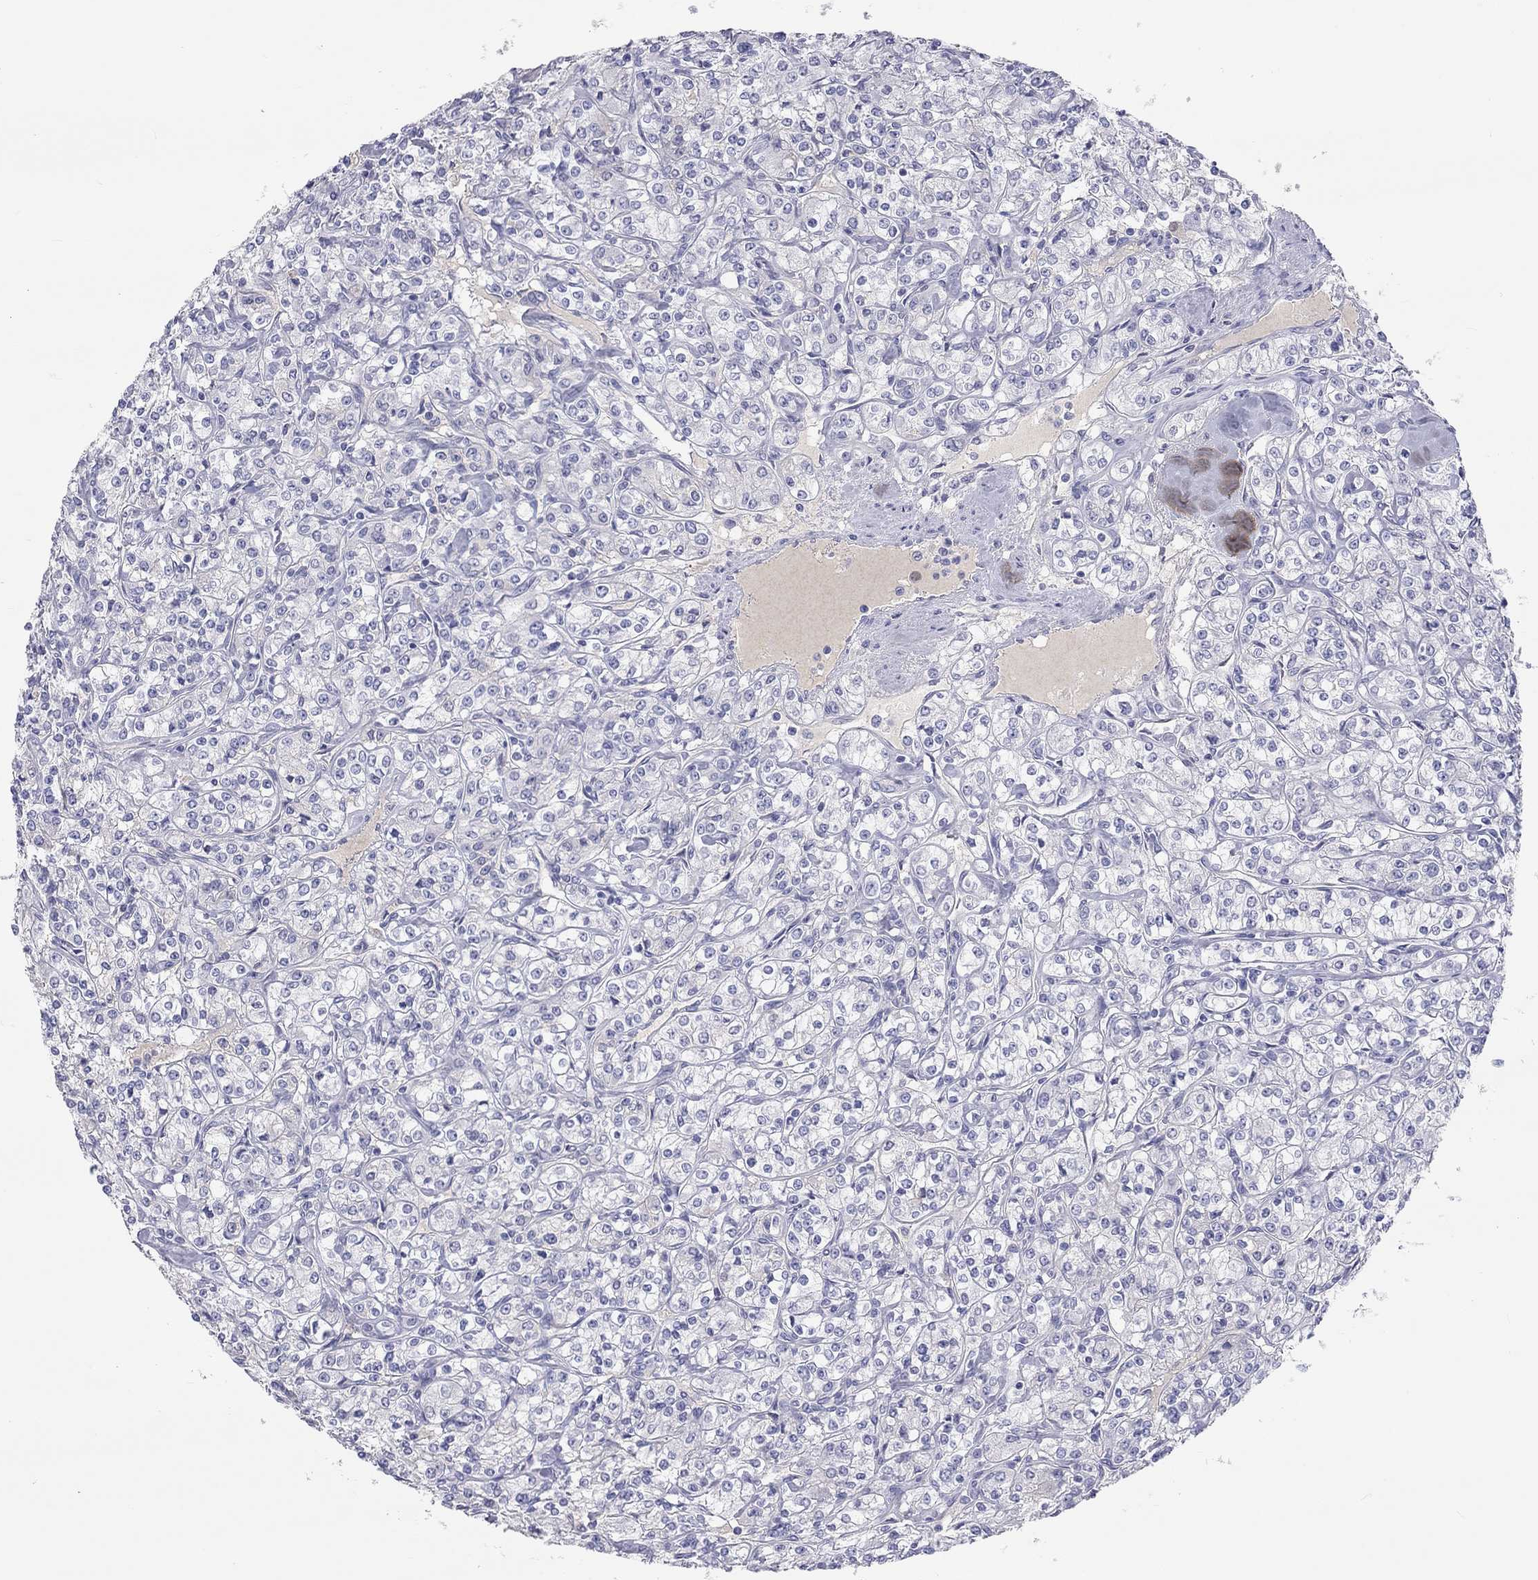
{"staining": {"intensity": "negative", "quantity": "none", "location": "none"}, "tissue": "renal cancer", "cell_type": "Tumor cells", "image_type": "cancer", "snomed": [{"axis": "morphology", "description": "Adenocarcinoma, NOS"}, {"axis": "topography", "description": "Kidney"}], "caption": "This histopathology image is of renal cancer (adenocarcinoma) stained with immunohistochemistry (IHC) to label a protein in brown with the nuclei are counter-stained blue. There is no expression in tumor cells.", "gene": "ST7L", "patient": {"sex": "male", "age": 77}}